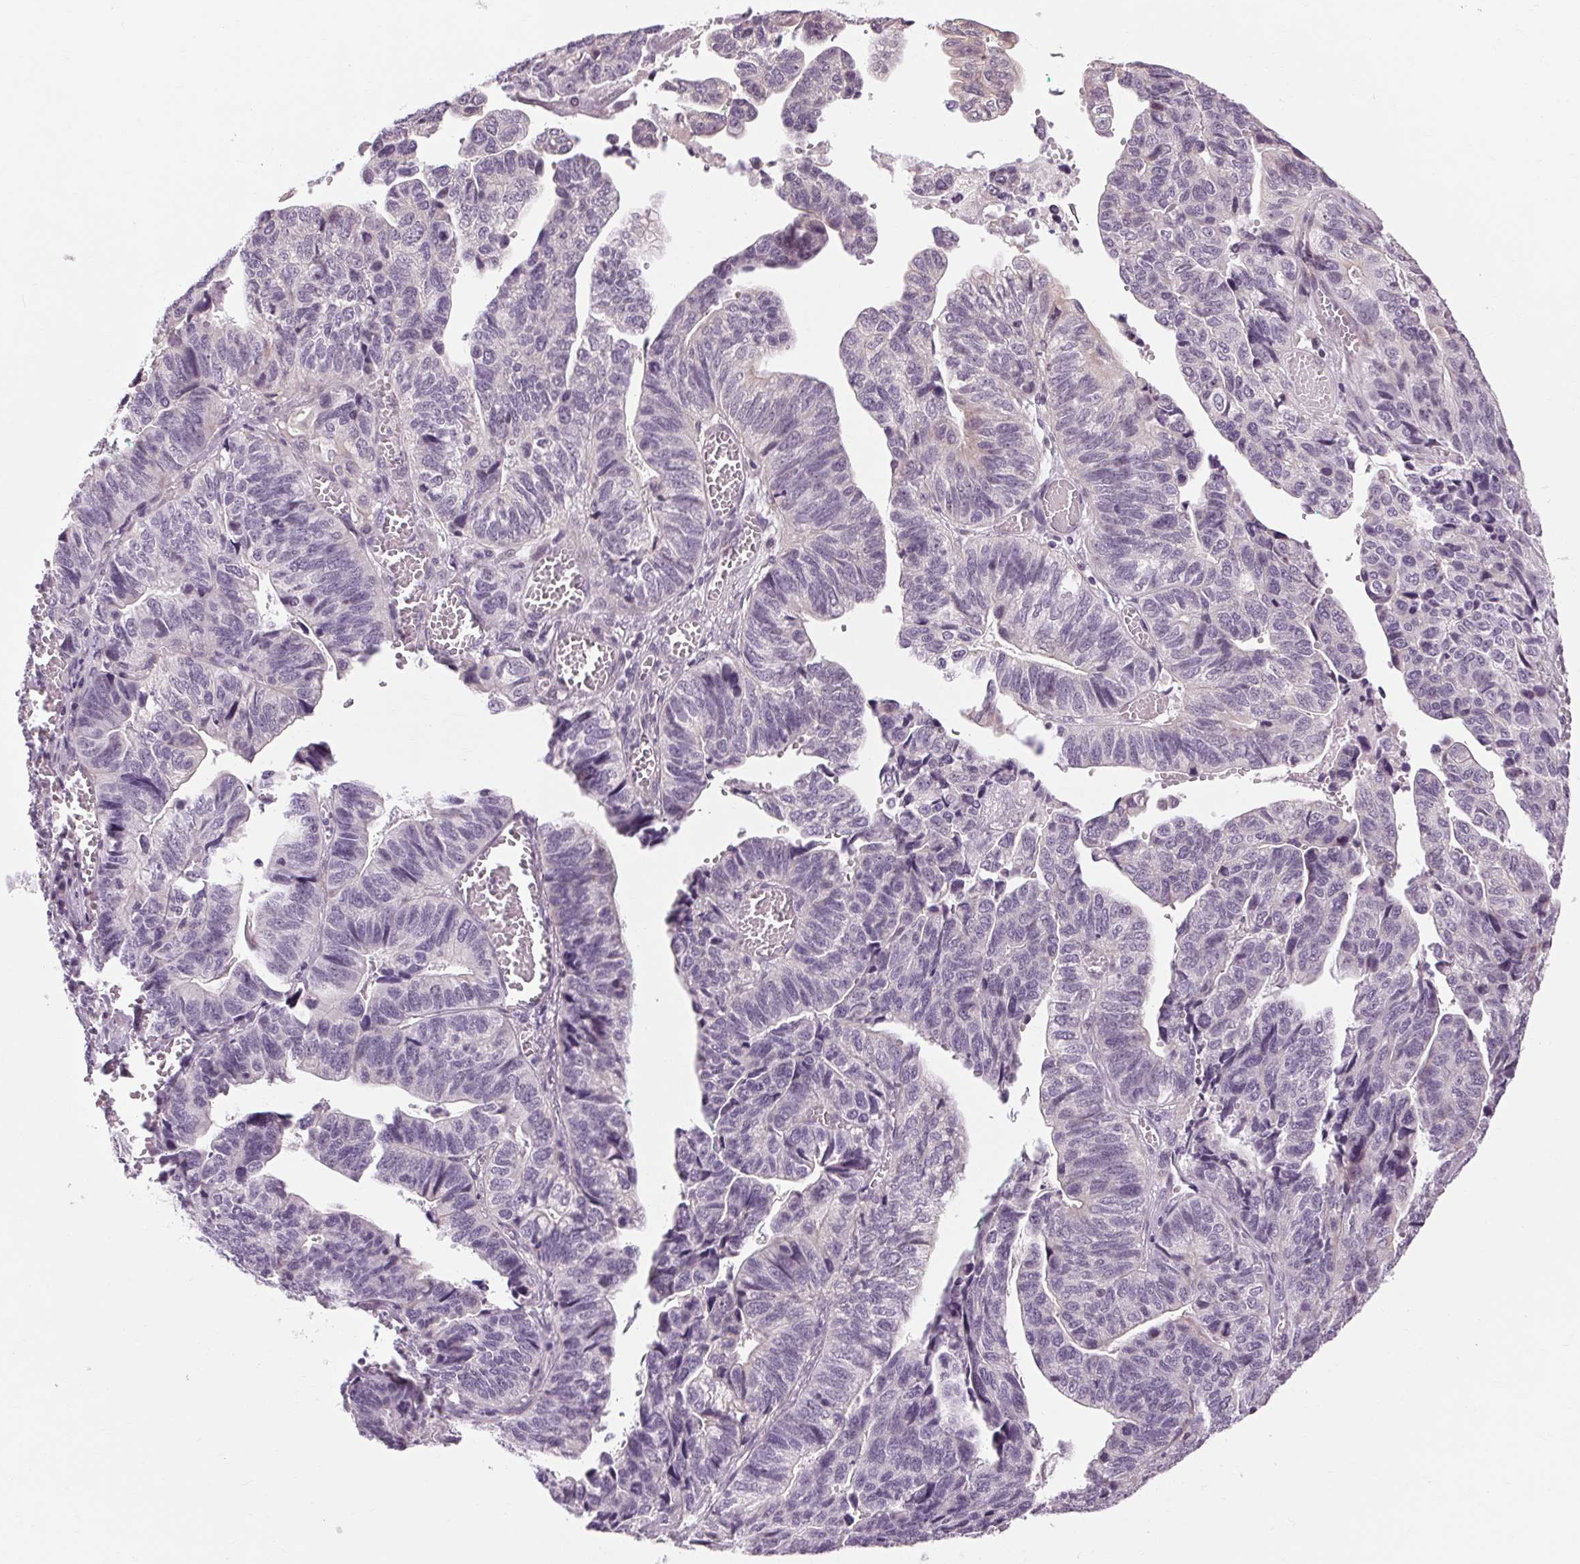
{"staining": {"intensity": "negative", "quantity": "none", "location": "none"}, "tissue": "stomach cancer", "cell_type": "Tumor cells", "image_type": "cancer", "snomed": [{"axis": "morphology", "description": "Adenocarcinoma, NOS"}, {"axis": "topography", "description": "Stomach, upper"}], "caption": "An immunohistochemistry histopathology image of stomach cancer is shown. There is no staining in tumor cells of stomach cancer.", "gene": "KLHL40", "patient": {"sex": "female", "age": 67}}